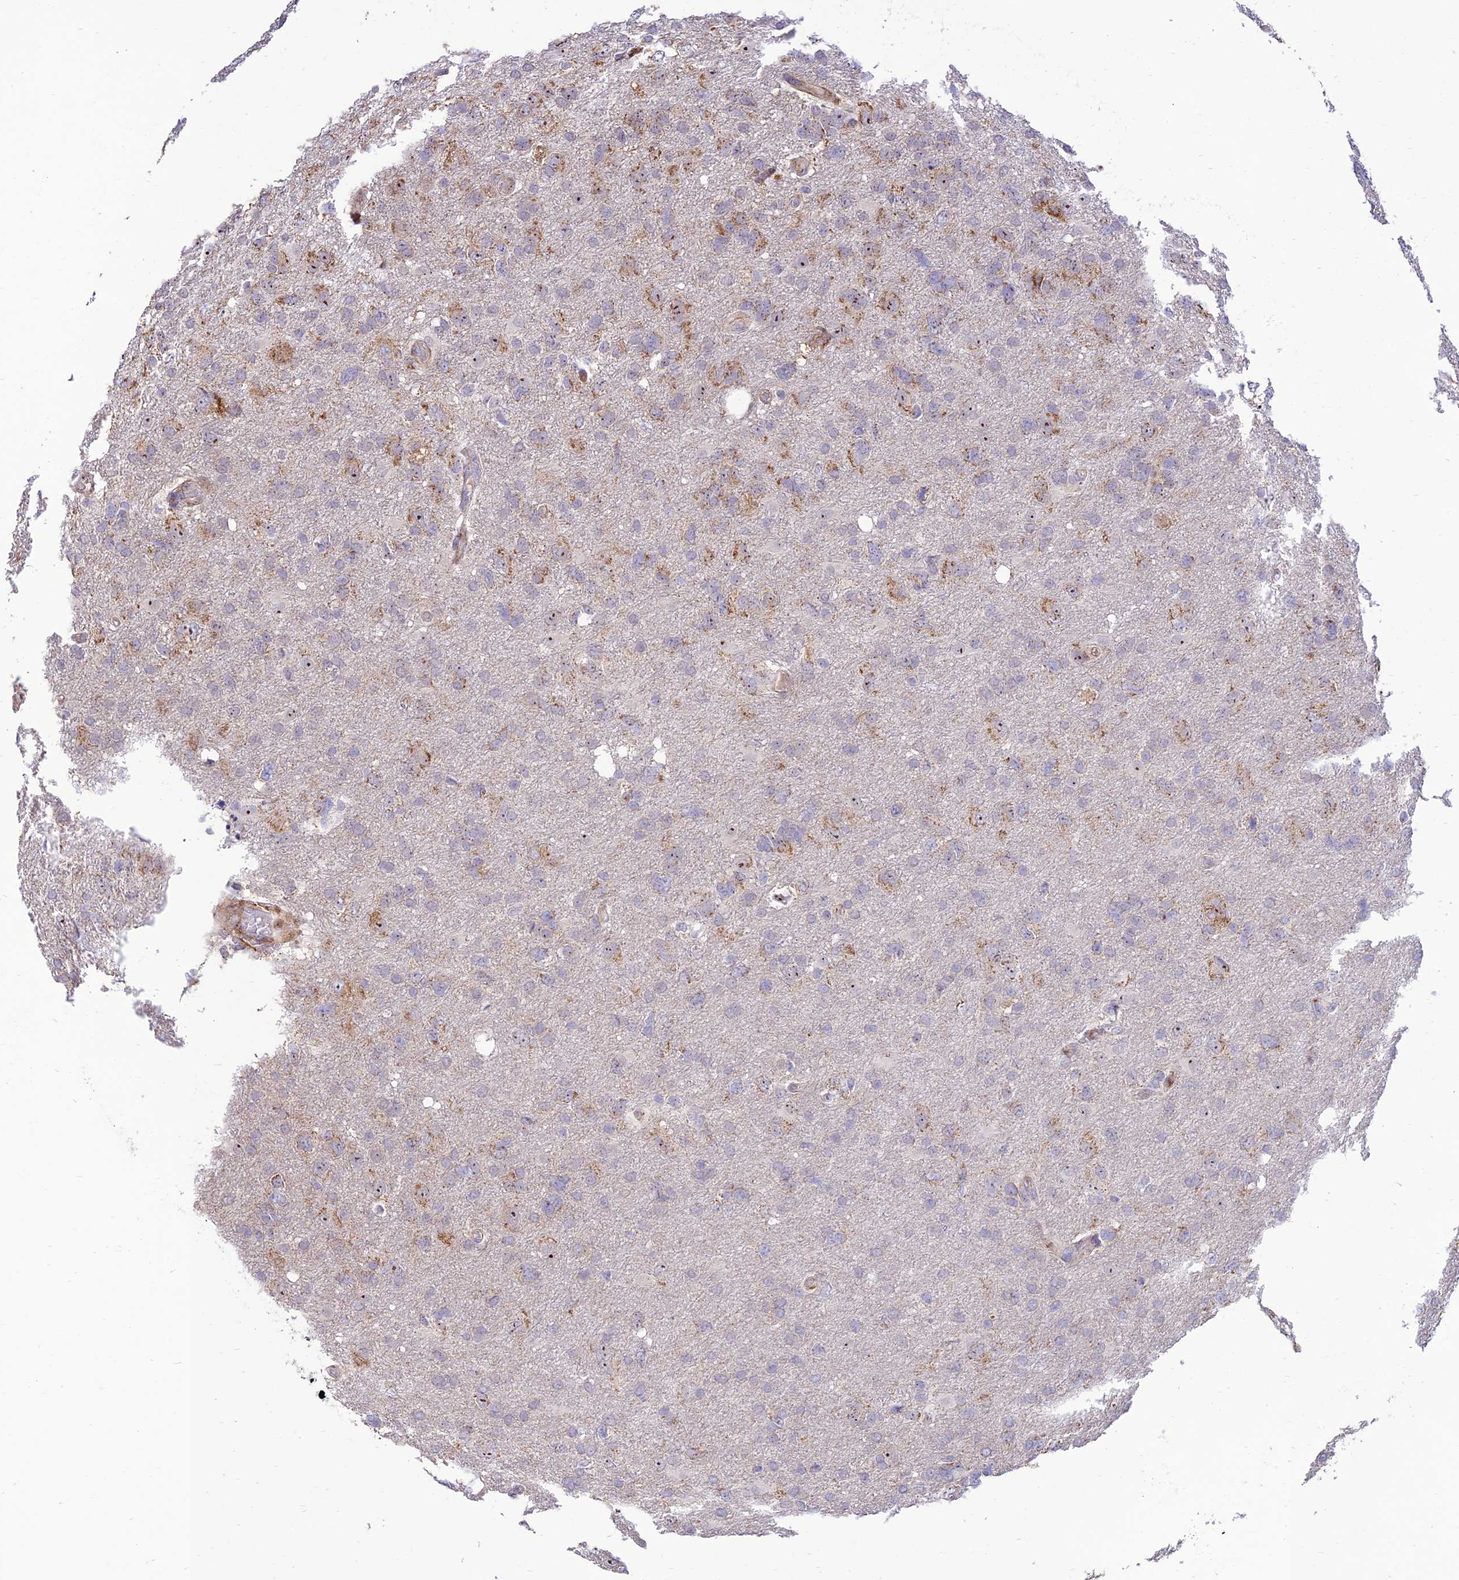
{"staining": {"intensity": "moderate", "quantity": "25%-75%", "location": "cytoplasmic/membranous"}, "tissue": "glioma", "cell_type": "Tumor cells", "image_type": "cancer", "snomed": [{"axis": "morphology", "description": "Glioma, malignant, High grade"}, {"axis": "topography", "description": "Brain"}], "caption": "Immunohistochemistry image of human glioma stained for a protein (brown), which displays medium levels of moderate cytoplasmic/membranous positivity in about 25%-75% of tumor cells.", "gene": "KBTBD7", "patient": {"sex": "male", "age": 61}}